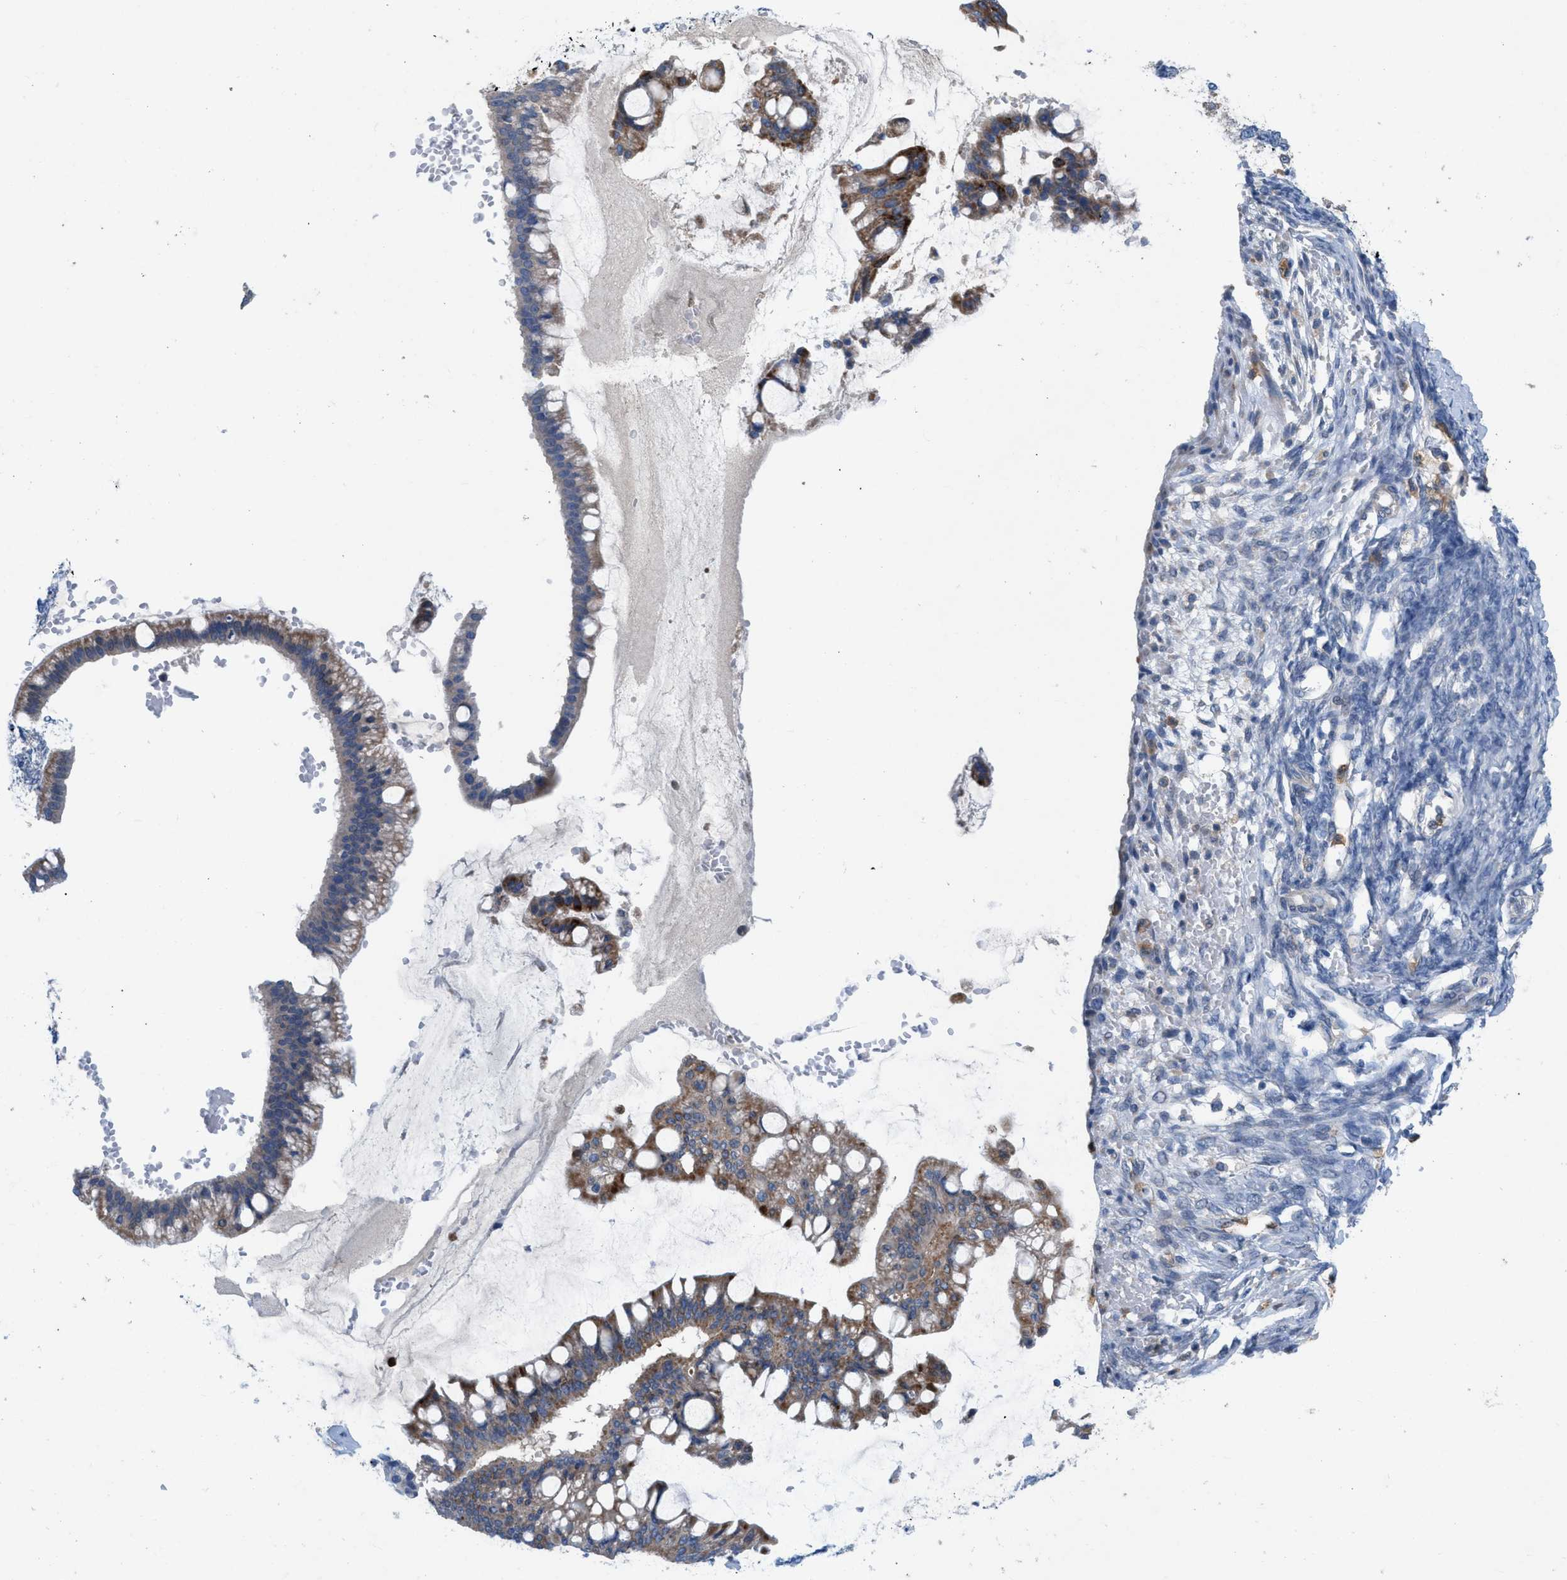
{"staining": {"intensity": "moderate", "quantity": ">75%", "location": "cytoplasmic/membranous"}, "tissue": "ovarian cancer", "cell_type": "Tumor cells", "image_type": "cancer", "snomed": [{"axis": "morphology", "description": "Cystadenocarcinoma, mucinous, NOS"}, {"axis": "topography", "description": "Ovary"}], "caption": "Mucinous cystadenocarcinoma (ovarian) was stained to show a protein in brown. There is medium levels of moderate cytoplasmic/membranous staining in approximately >75% of tumor cells.", "gene": "PLPPR5", "patient": {"sex": "female", "age": 73}}